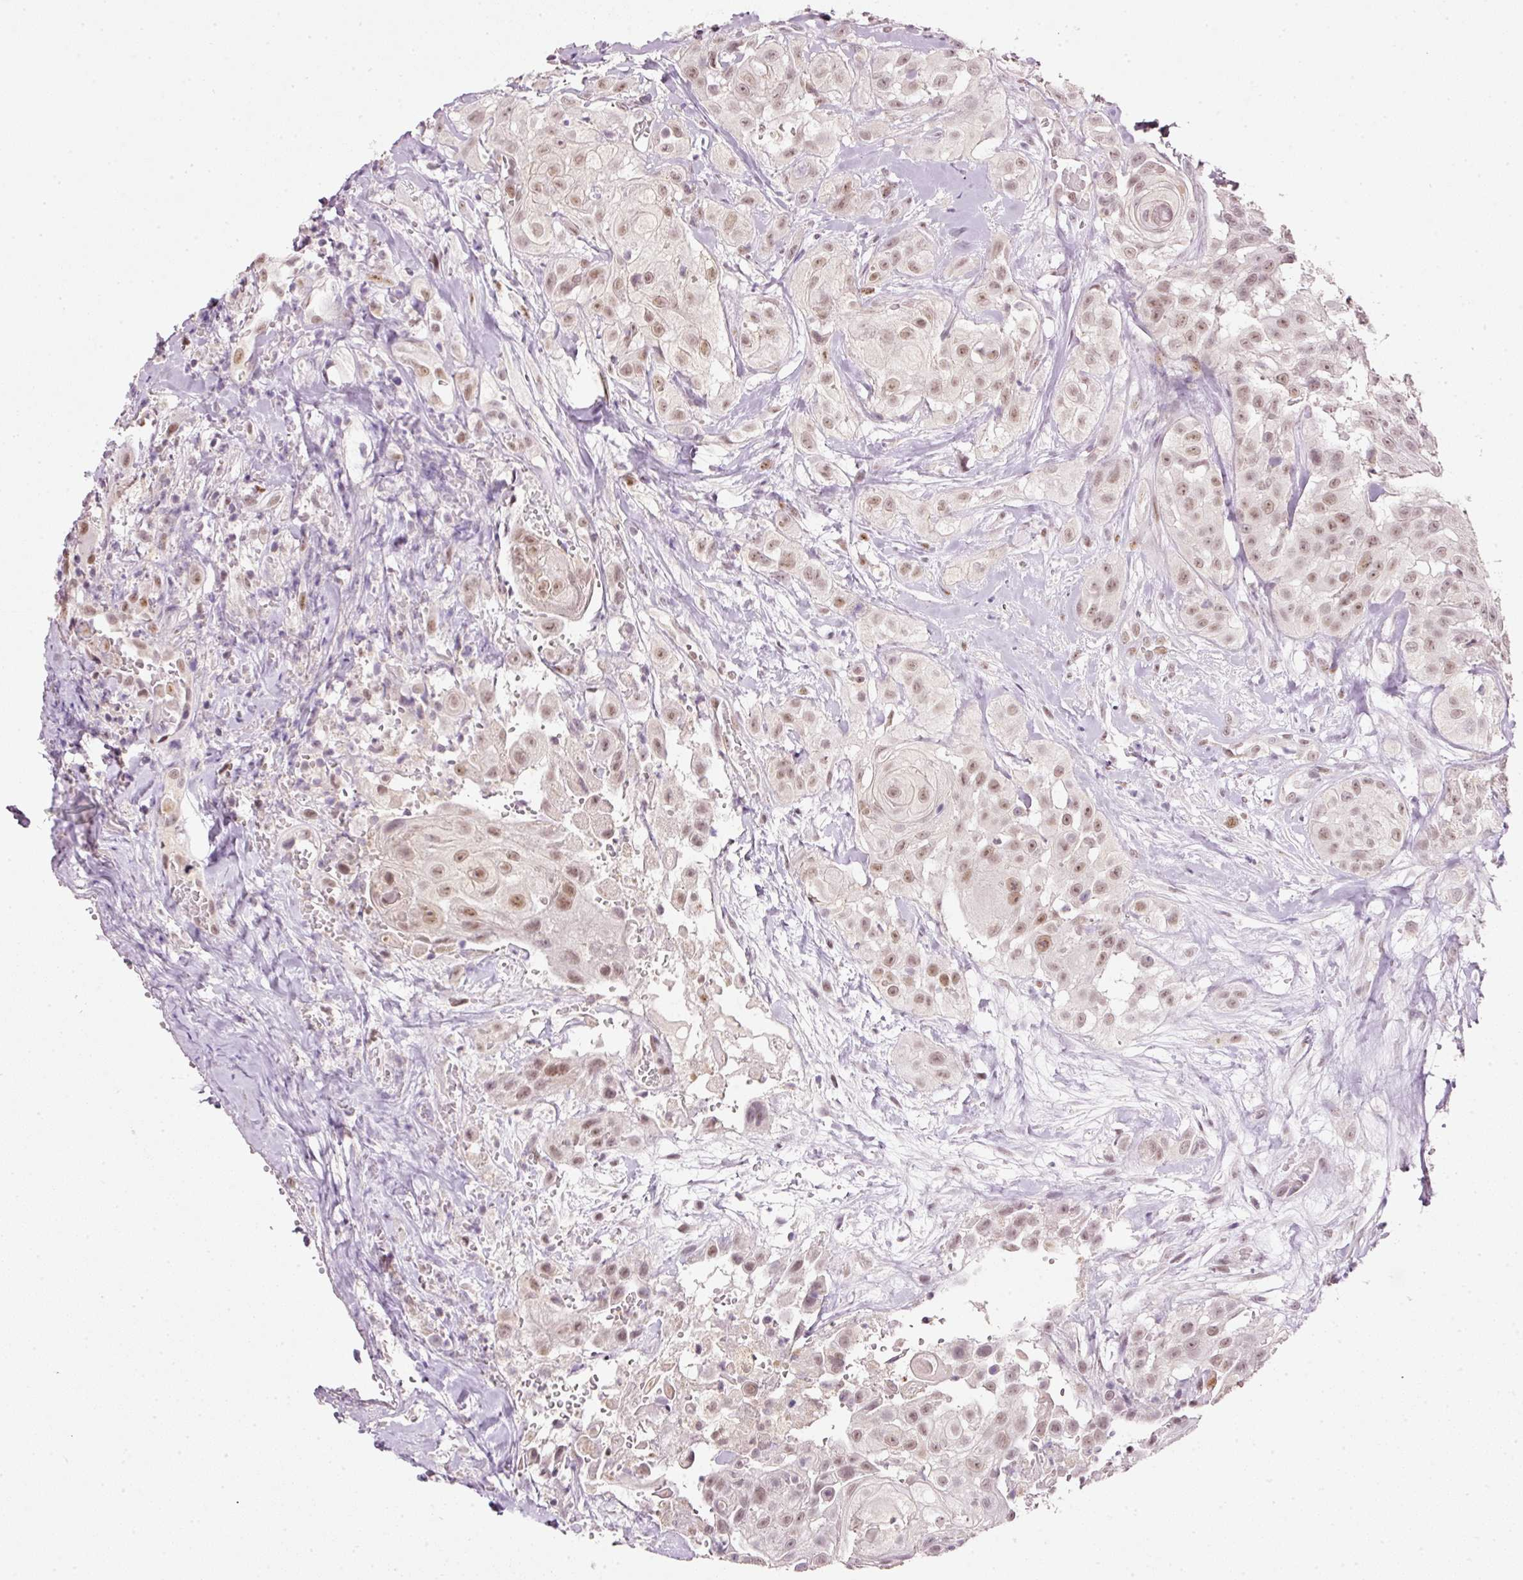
{"staining": {"intensity": "moderate", "quantity": ">75%", "location": "nuclear"}, "tissue": "head and neck cancer", "cell_type": "Tumor cells", "image_type": "cancer", "snomed": [{"axis": "morphology", "description": "Squamous cell carcinoma, NOS"}, {"axis": "topography", "description": "Head-Neck"}], "caption": "Moderate nuclear protein positivity is identified in about >75% of tumor cells in squamous cell carcinoma (head and neck).", "gene": "FSTL3", "patient": {"sex": "male", "age": 83}}